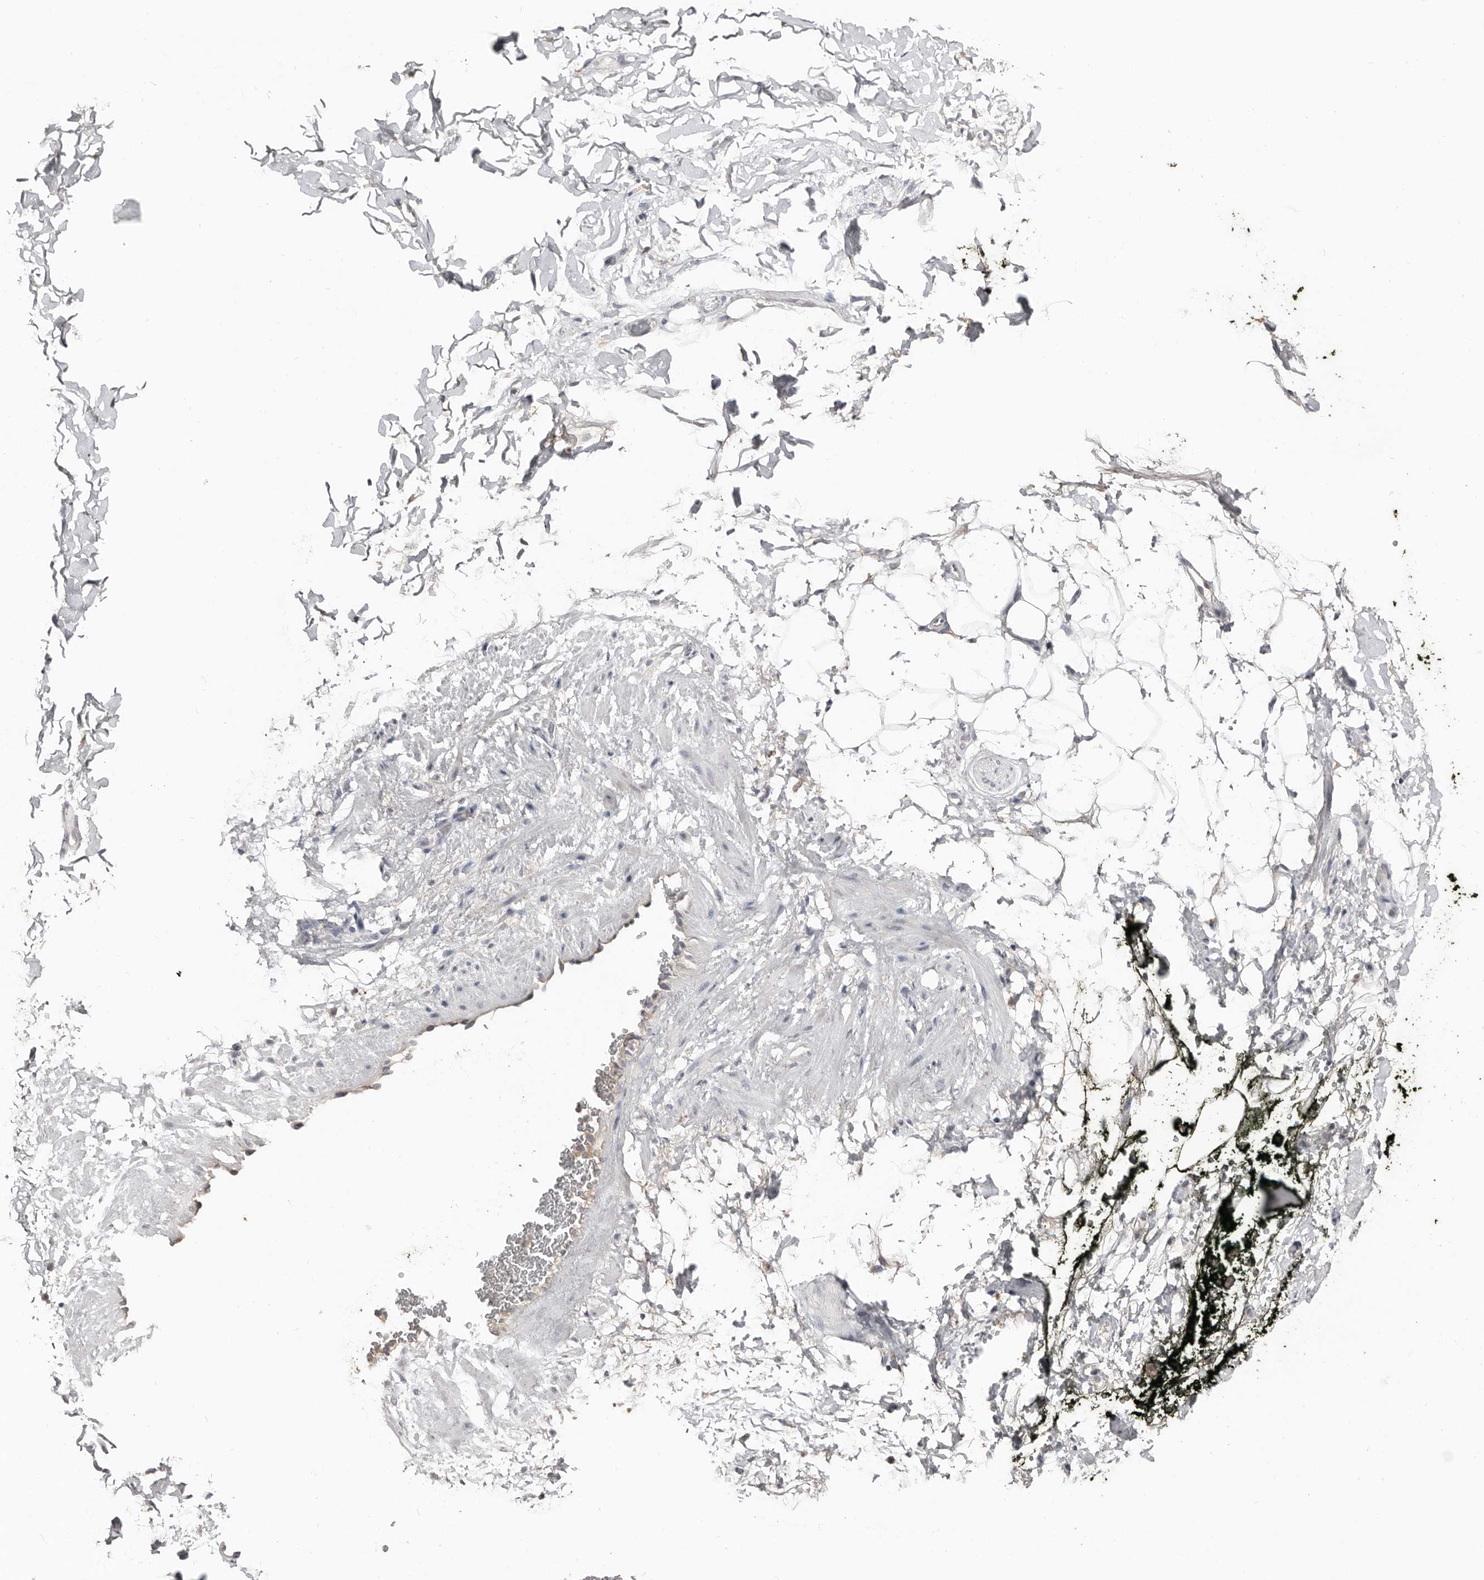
{"staining": {"intensity": "negative", "quantity": "none", "location": "none"}, "tissue": "adipose tissue", "cell_type": "Adipocytes", "image_type": "normal", "snomed": [{"axis": "morphology", "description": "Normal tissue, NOS"}, {"axis": "morphology", "description": "Adenocarcinoma, NOS"}, {"axis": "topography", "description": "Pancreas"}, {"axis": "topography", "description": "Peripheral nerve tissue"}], "caption": "IHC image of normal adipose tissue: adipose tissue stained with DAB demonstrates no significant protein staining in adipocytes.", "gene": "SLC39A2", "patient": {"sex": "male", "age": 59}}